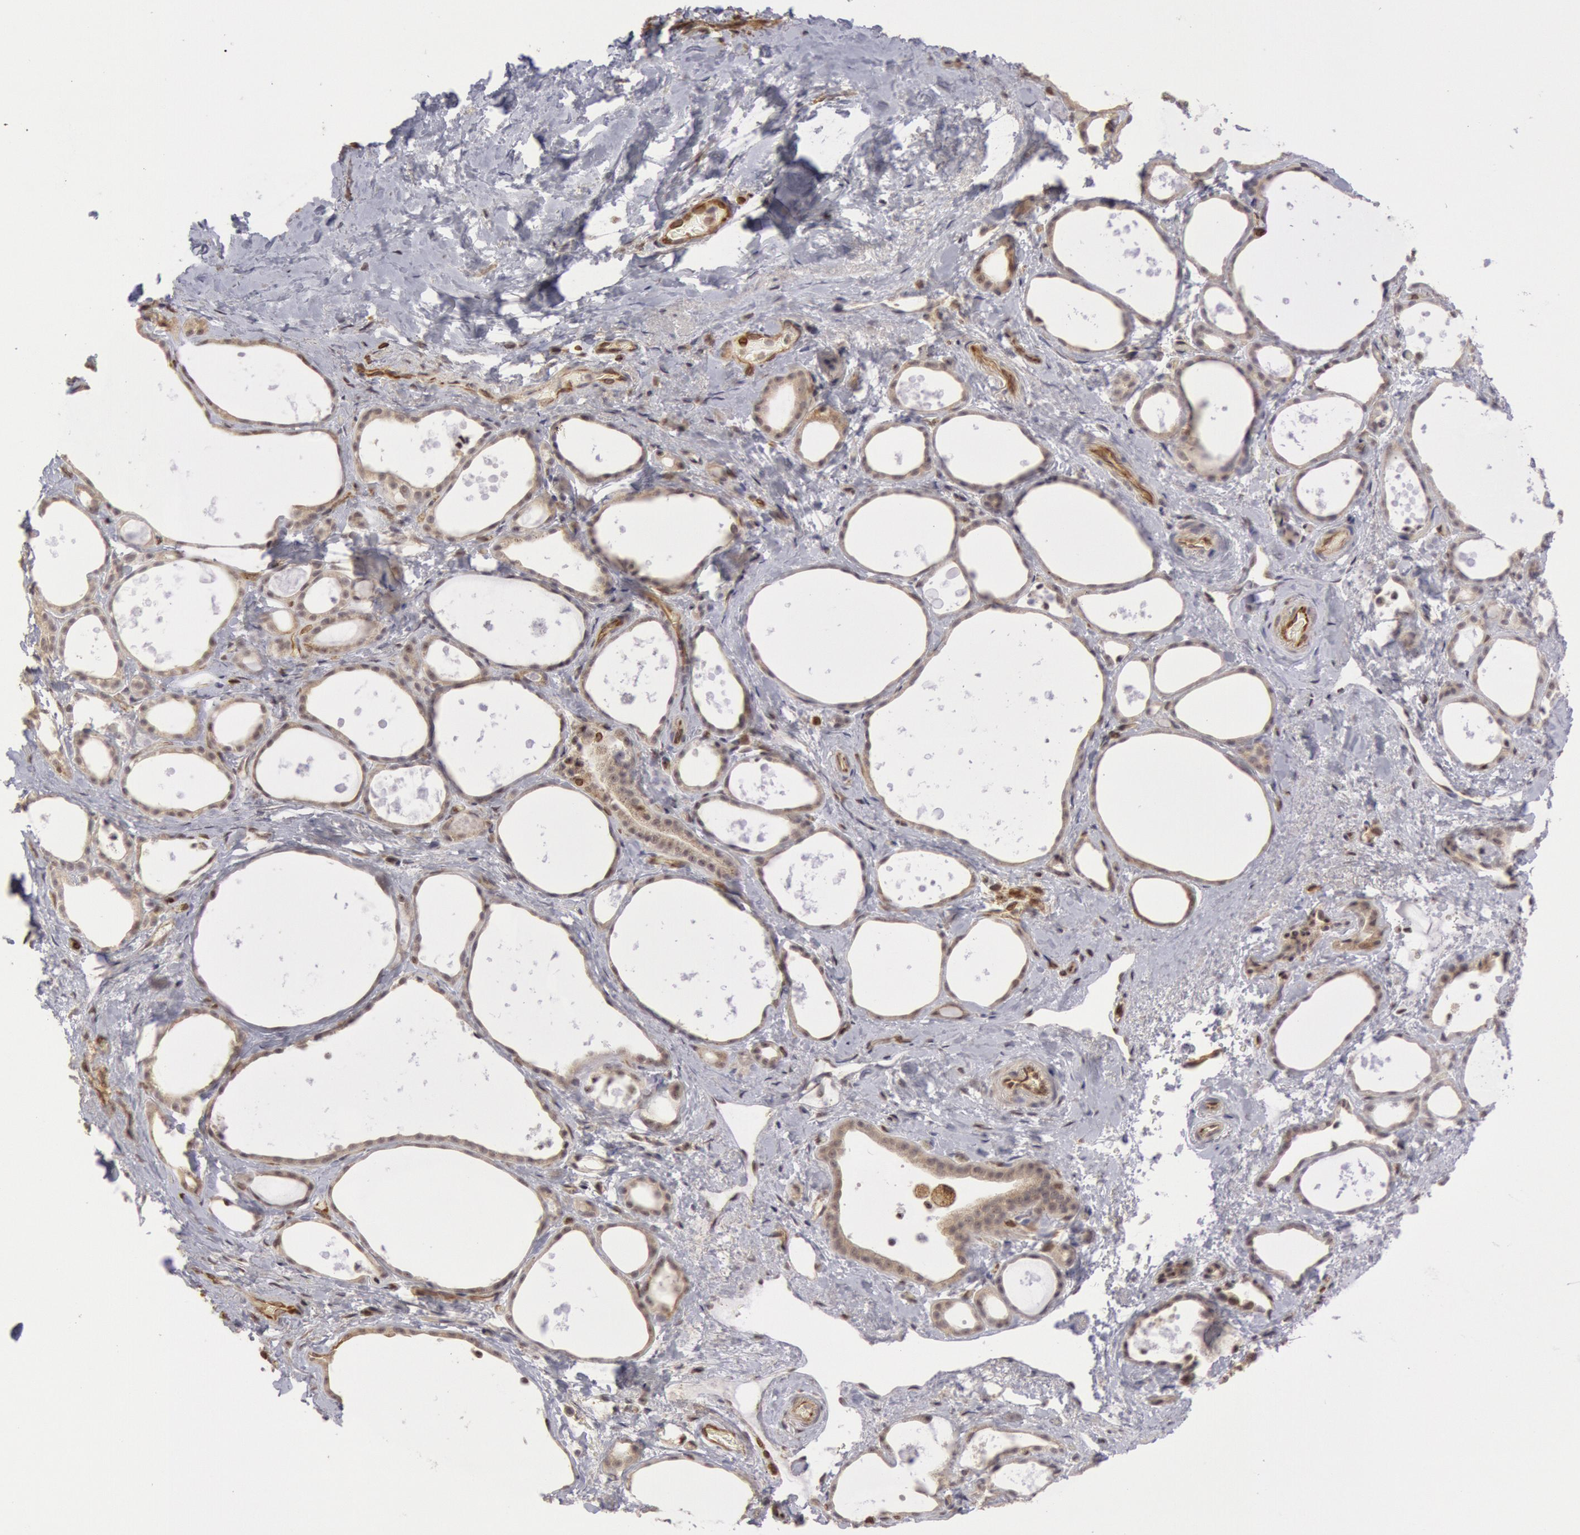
{"staining": {"intensity": "negative", "quantity": "none", "location": "none"}, "tissue": "thyroid gland", "cell_type": "Glandular cells", "image_type": "normal", "snomed": [{"axis": "morphology", "description": "Normal tissue, NOS"}, {"axis": "topography", "description": "Thyroid gland"}], "caption": "A micrograph of human thyroid gland is negative for staining in glandular cells. (DAB (3,3'-diaminobenzidine) immunohistochemistry (IHC), high magnification).", "gene": "ENSG00000250264", "patient": {"sex": "female", "age": 75}}